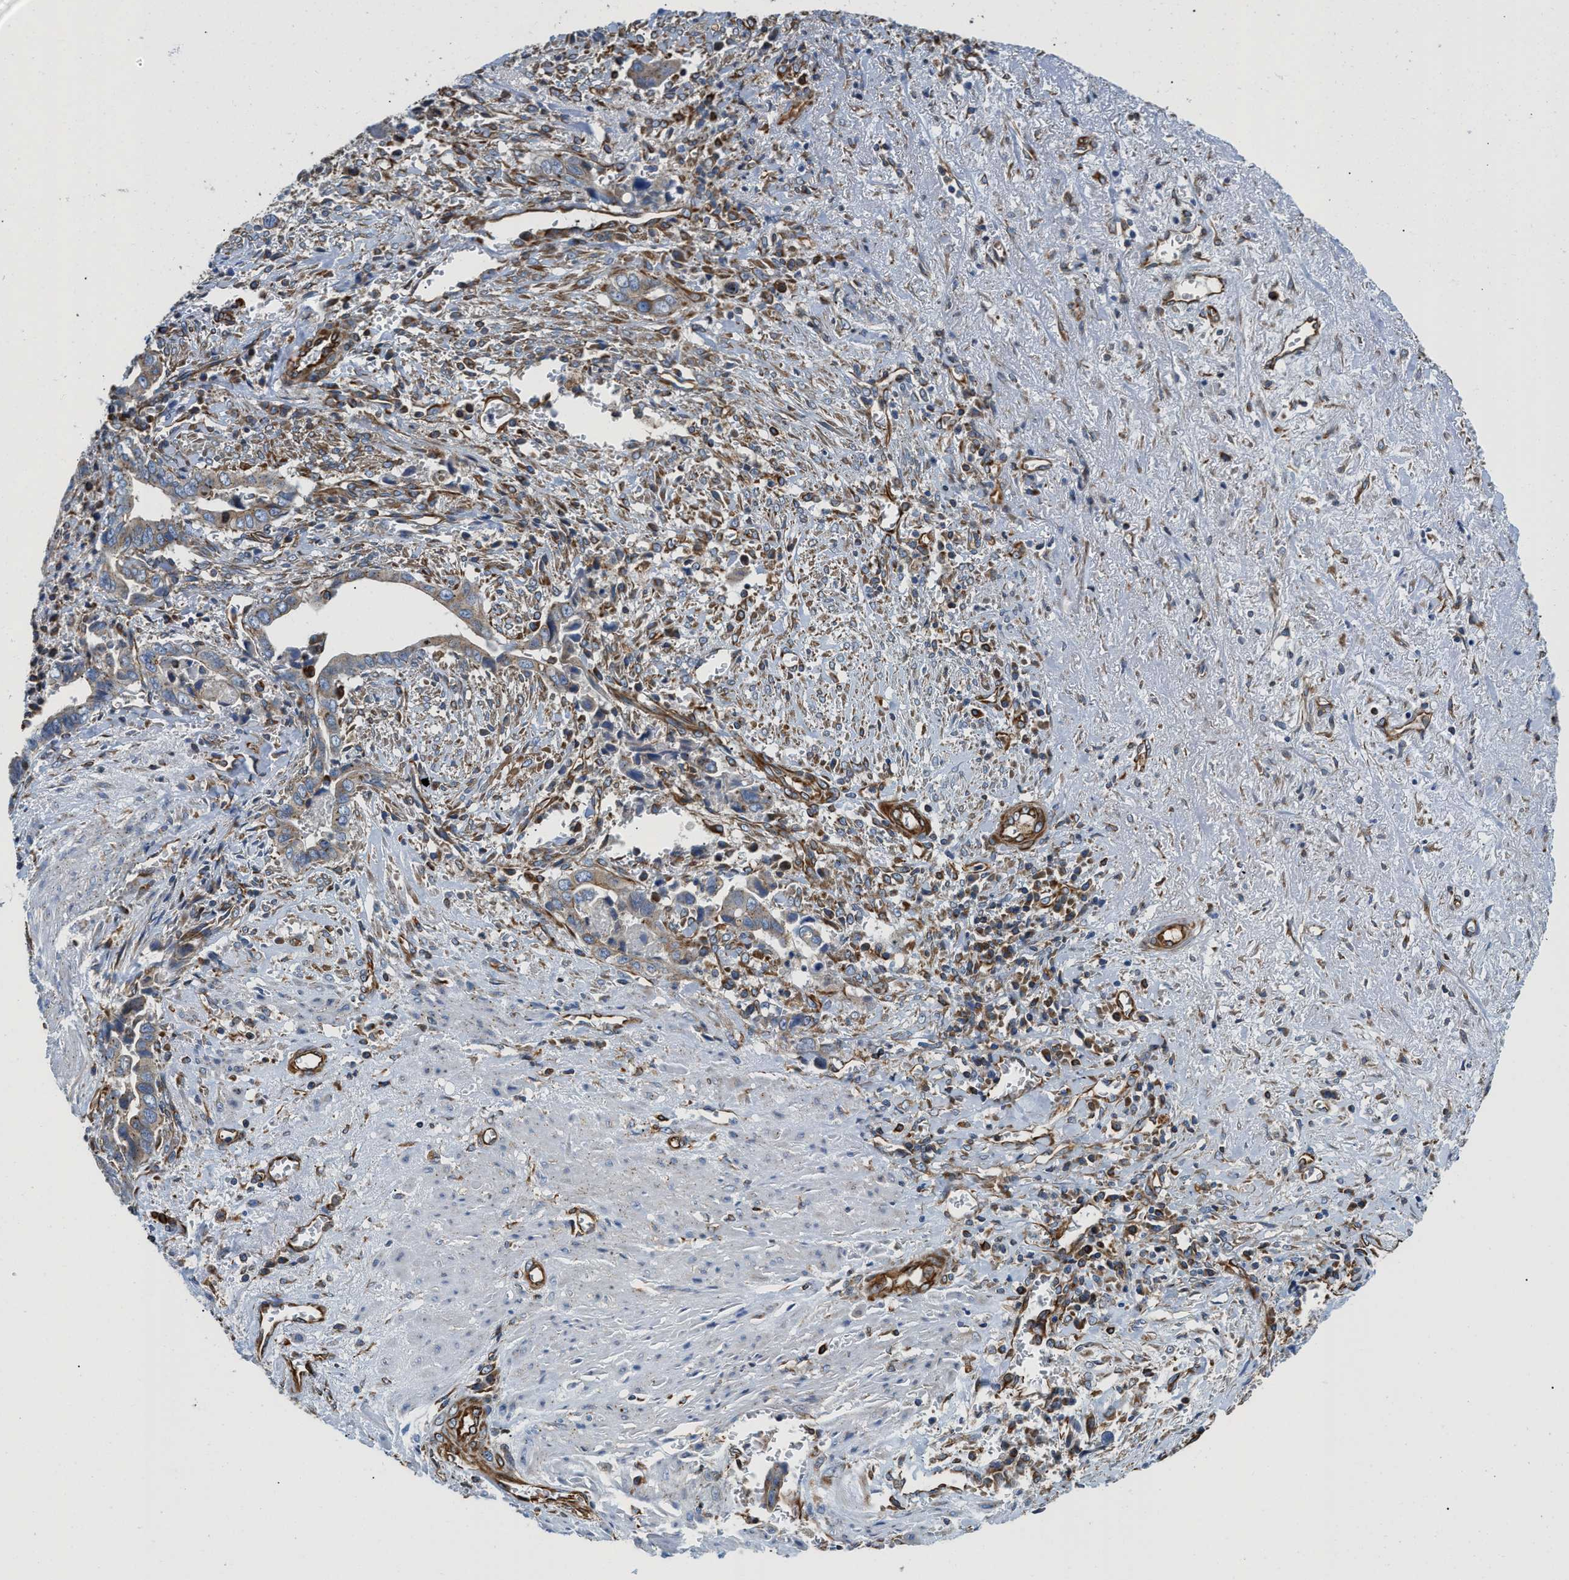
{"staining": {"intensity": "weak", "quantity": ">75%", "location": "cytoplasmic/membranous"}, "tissue": "liver cancer", "cell_type": "Tumor cells", "image_type": "cancer", "snomed": [{"axis": "morphology", "description": "Cholangiocarcinoma"}, {"axis": "topography", "description": "Liver"}], "caption": "There is low levels of weak cytoplasmic/membranous staining in tumor cells of liver cancer, as demonstrated by immunohistochemical staining (brown color).", "gene": "HSD17B12", "patient": {"sex": "female", "age": 79}}